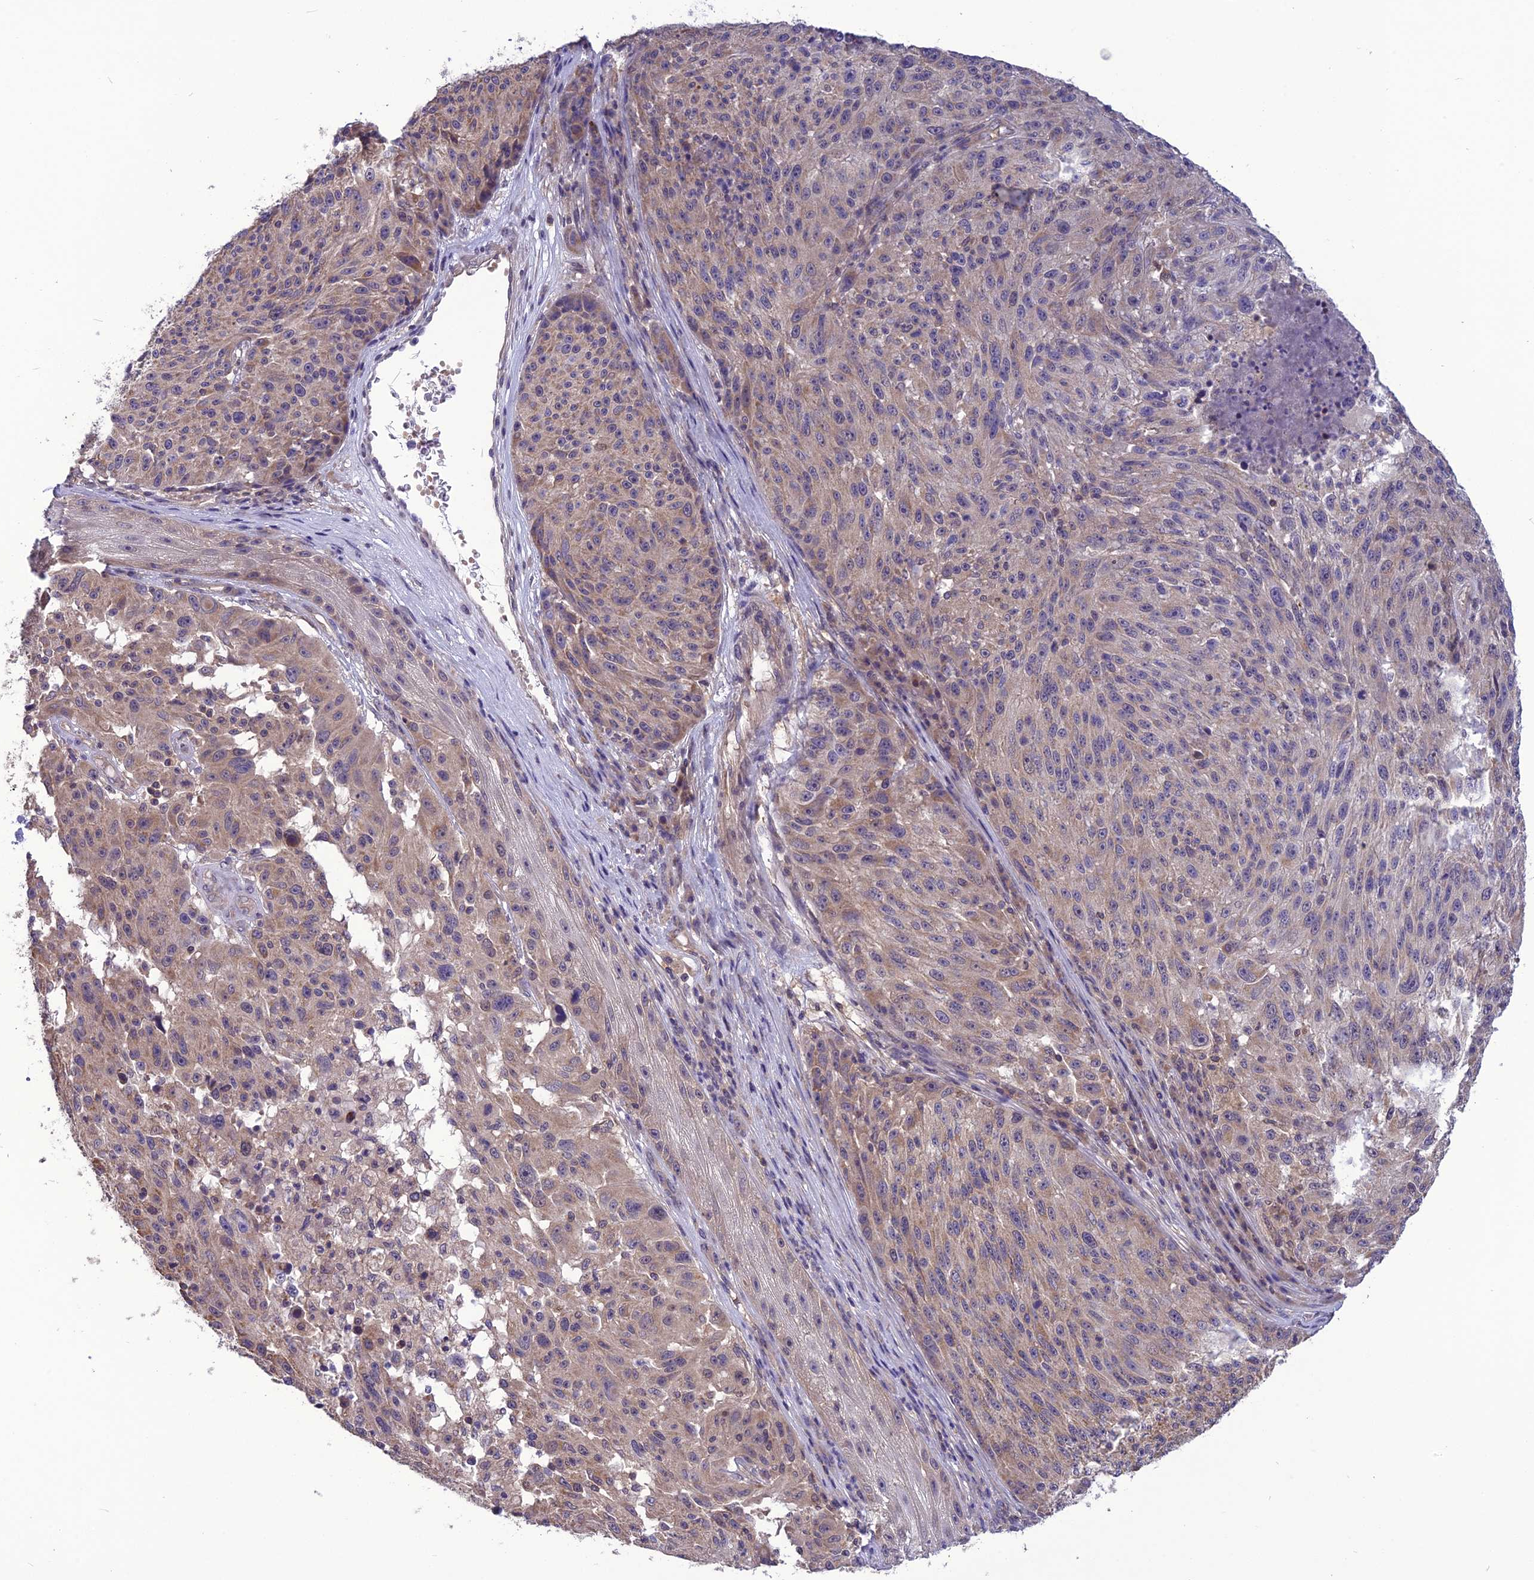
{"staining": {"intensity": "weak", "quantity": "<25%", "location": "cytoplasmic/membranous"}, "tissue": "melanoma", "cell_type": "Tumor cells", "image_type": "cancer", "snomed": [{"axis": "morphology", "description": "Malignant melanoma, NOS"}, {"axis": "topography", "description": "Skin"}], "caption": "A micrograph of human melanoma is negative for staining in tumor cells.", "gene": "PSMF1", "patient": {"sex": "male", "age": 53}}